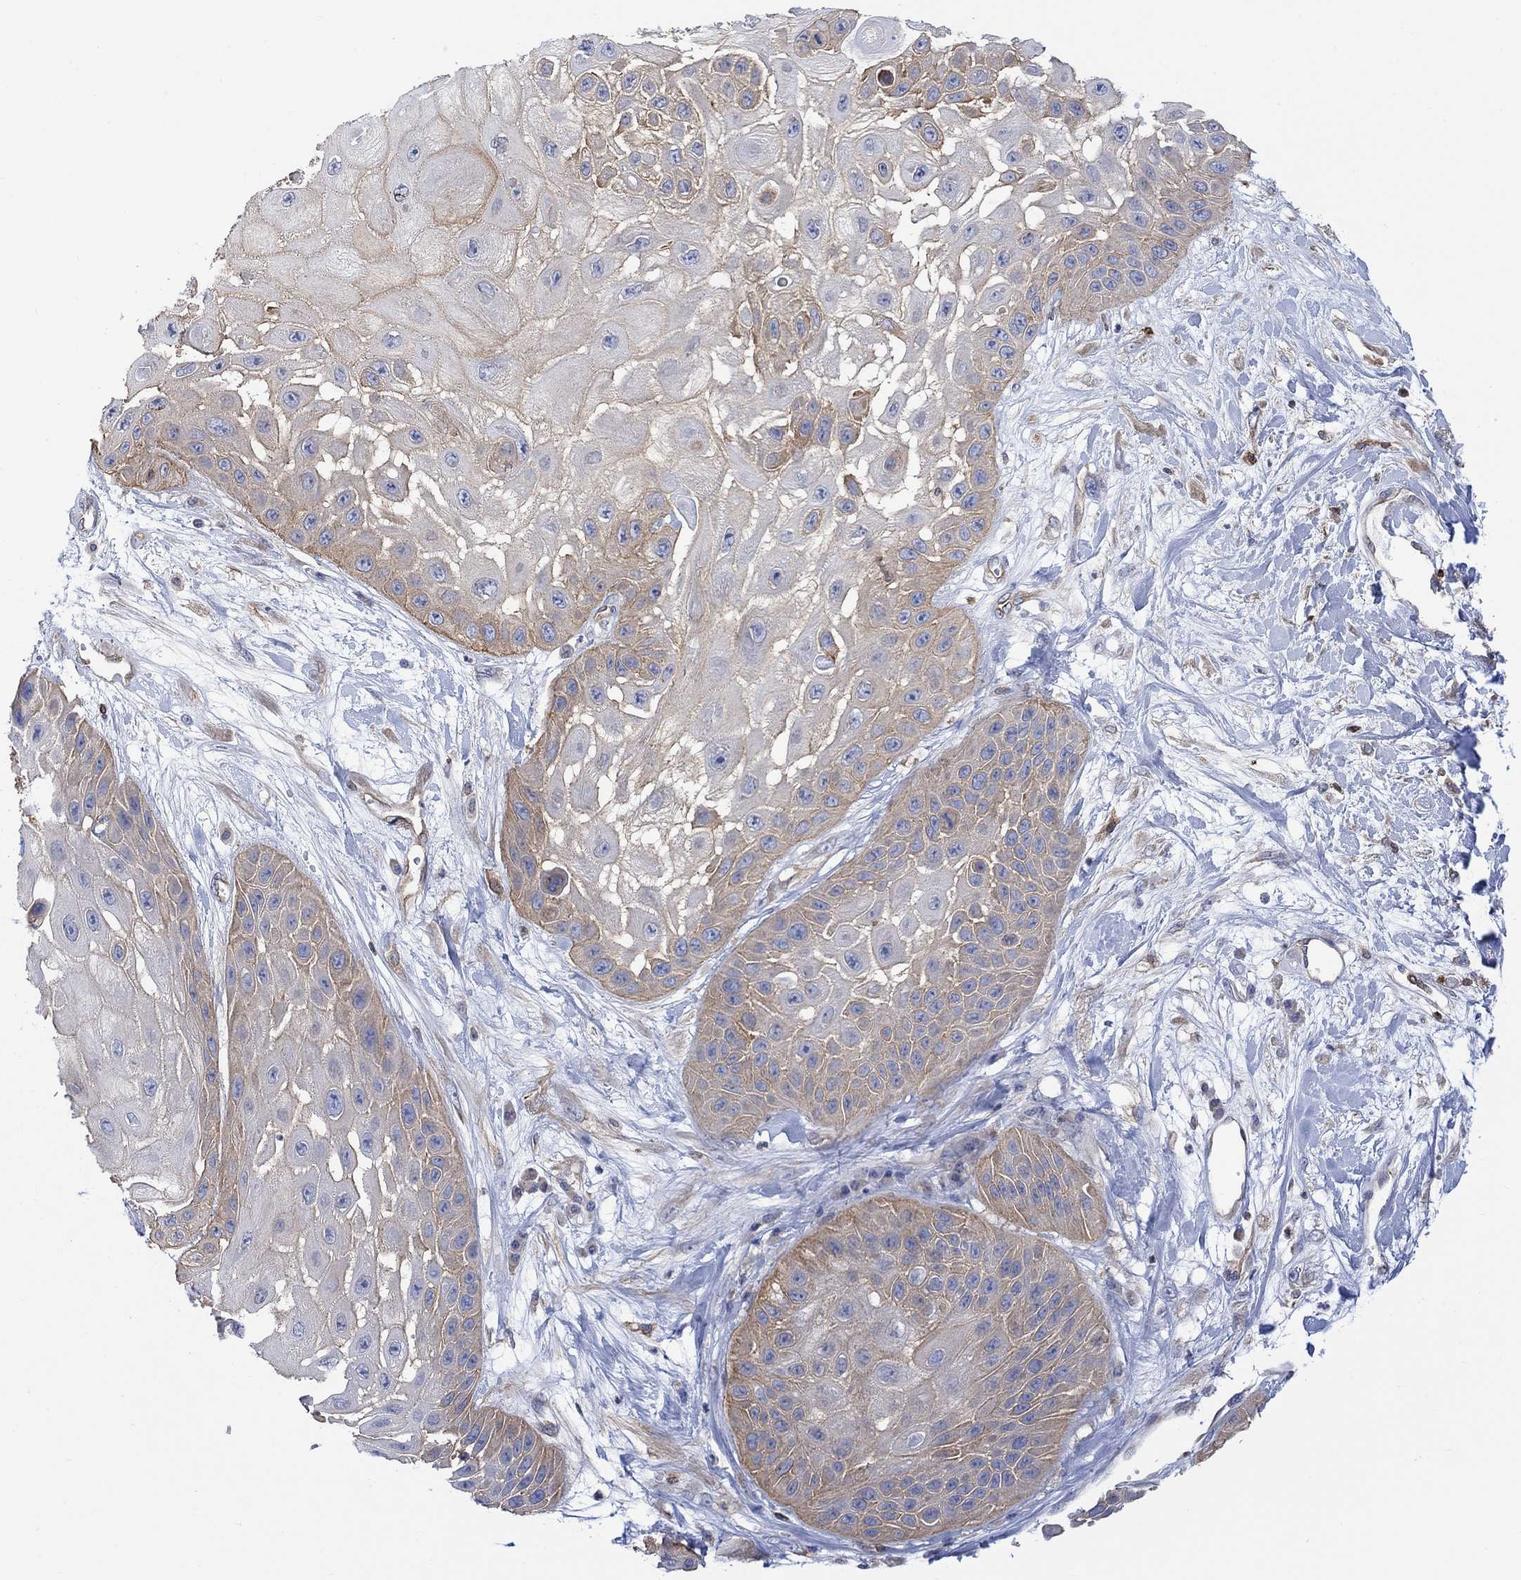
{"staining": {"intensity": "weak", "quantity": "25%-75%", "location": "cytoplasmic/membranous"}, "tissue": "skin cancer", "cell_type": "Tumor cells", "image_type": "cancer", "snomed": [{"axis": "morphology", "description": "Normal tissue, NOS"}, {"axis": "morphology", "description": "Squamous cell carcinoma, NOS"}, {"axis": "topography", "description": "Skin"}], "caption": "Protein staining demonstrates weak cytoplasmic/membranous positivity in about 25%-75% of tumor cells in skin cancer. (IHC, brightfield microscopy, high magnification).", "gene": "GBP5", "patient": {"sex": "male", "age": 79}}